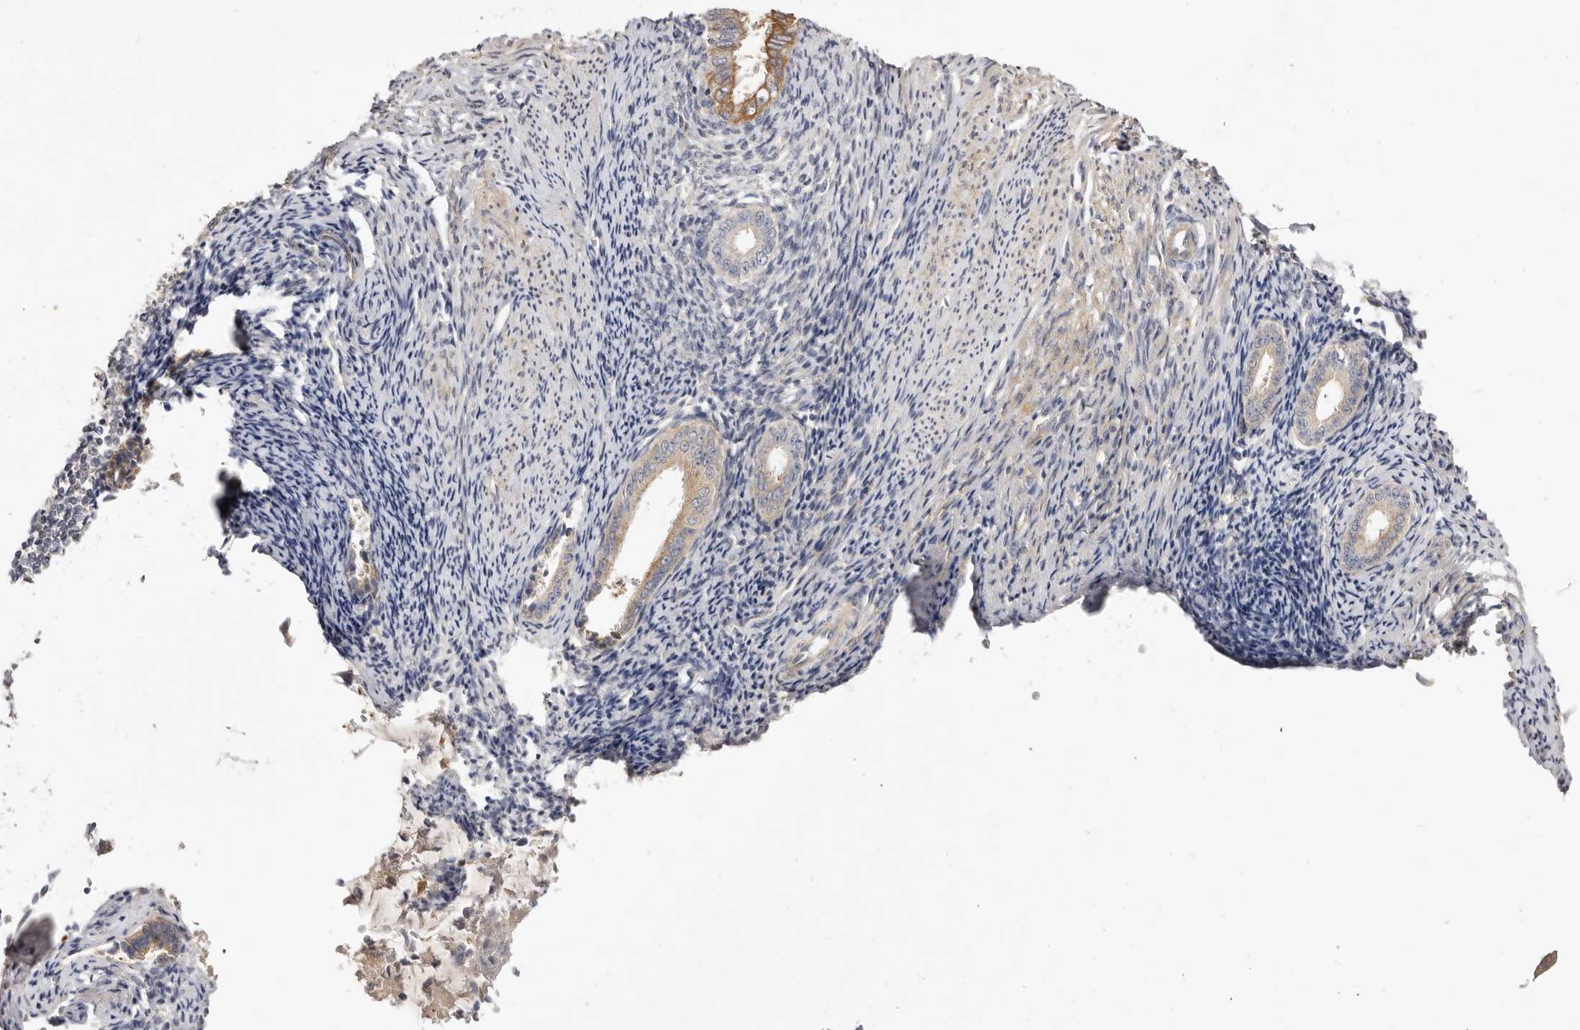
{"staining": {"intensity": "weak", "quantity": "25%-75%", "location": "cytoplasmic/membranous"}, "tissue": "endometrium", "cell_type": "Cells in endometrial stroma", "image_type": "normal", "snomed": [{"axis": "morphology", "description": "Normal tissue, NOS"}, {"axis": "topography", "description": "Endometrium"}], "caption": "This micrograph exhibits normal endometrium stained with immunohistochemistry (IHC) to label a protein in brown. The cytoplasmic/membranous of cells in endometrial stroma show weak positivity for the protein. Nuclei are counter-stained blue.", "gene": "ADAMTS9", "patient": {"sex": "female", "age": 56}}